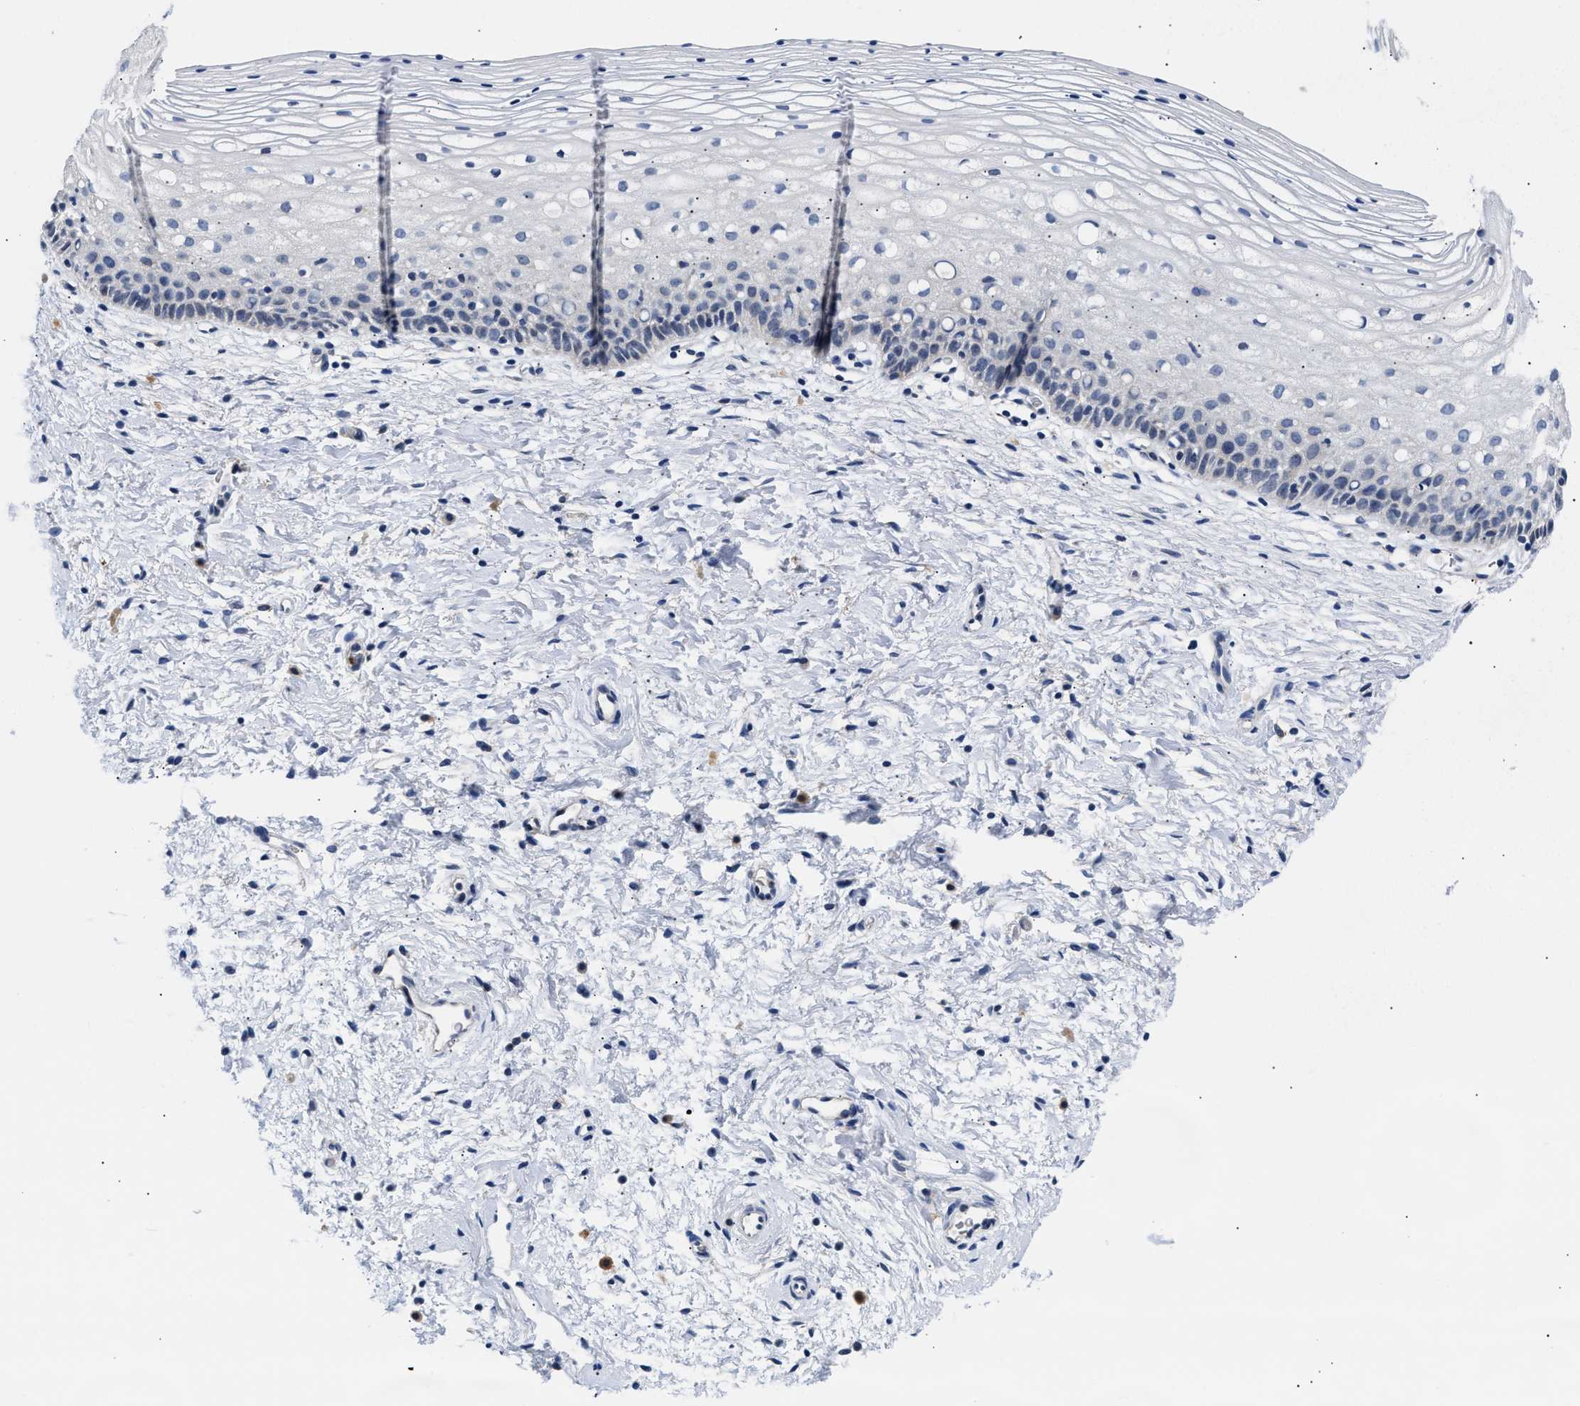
{"staining": {"intensity": "negative", "quantity": "none", "location": "none"}, "tissue": "cervix", "cell_type": "Squamous epithelial cells", "image_type": "normal", "snomed": [{"axis": "morphology", "description": "Normal tissue, NOS"}, {"axis": "topography", "description": "Cervix"}], "caption": "DAB (3,3'-diaminobenzidine) immunohistochemical staining of normal cervix displays no significant expression in squamous epithelial cells. (DAB IHC with hematoxylin counter stain).", "gene": "RINT1", "patient": {"sex": "female", "age": 72}}